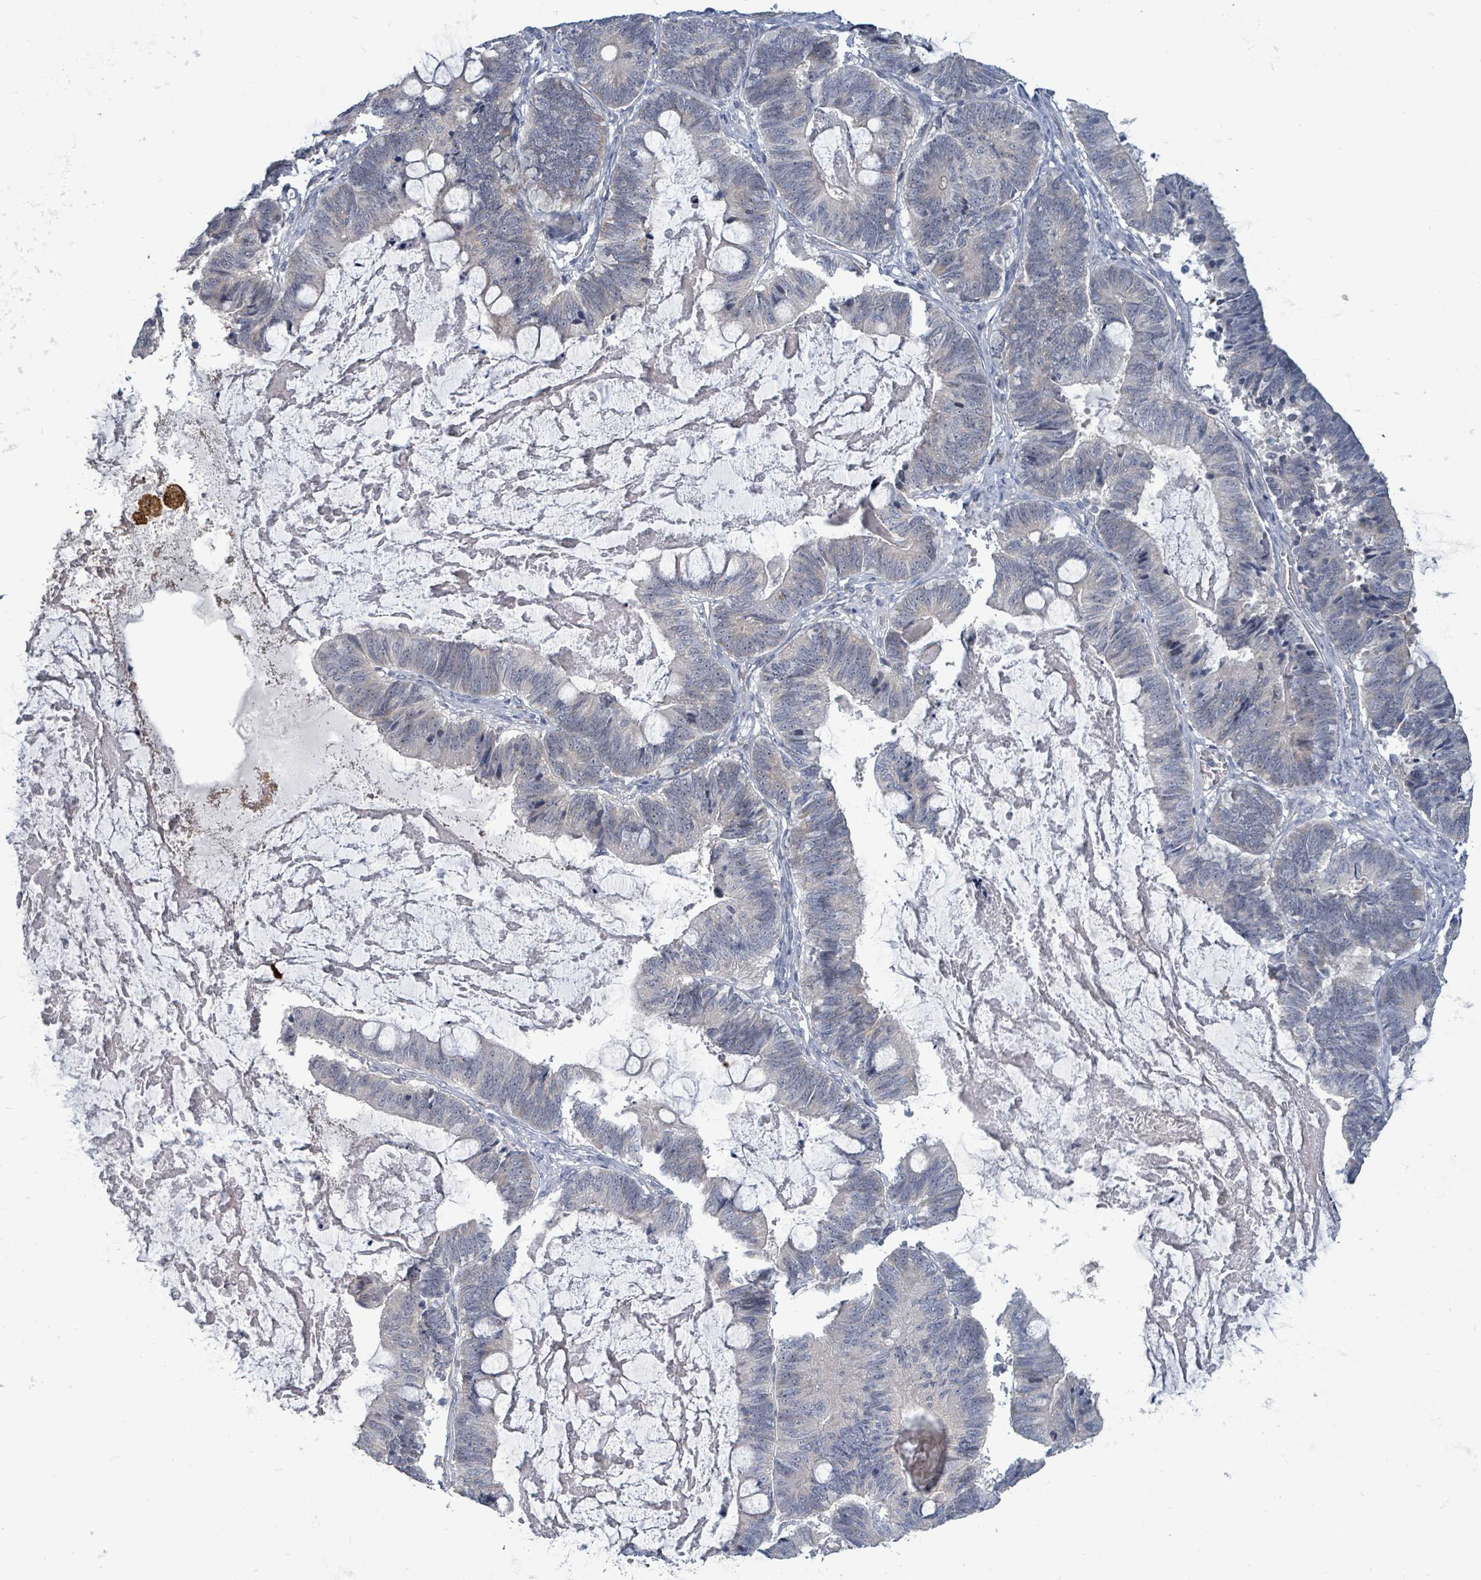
{"staining": {"intensity": "negative", "quantity": "none", "location": "none"}, "tissue": "ovarian cancer", "cell_type": "Tumor cells", "image_type": "cancer", "snomed": [{"axis": "morphology", "description": "Cystadenocarcinoma, mucinous, NOS"}, {"axis": "topography", "description": "Ovary"}], "caption": "Human ovarian cancer stained for a protein using immunohistochemistry (IHC) shows no positivity in tumor cells.", "gene": "TRDMT1", "patient": {"sex": "female", "age": 61}}